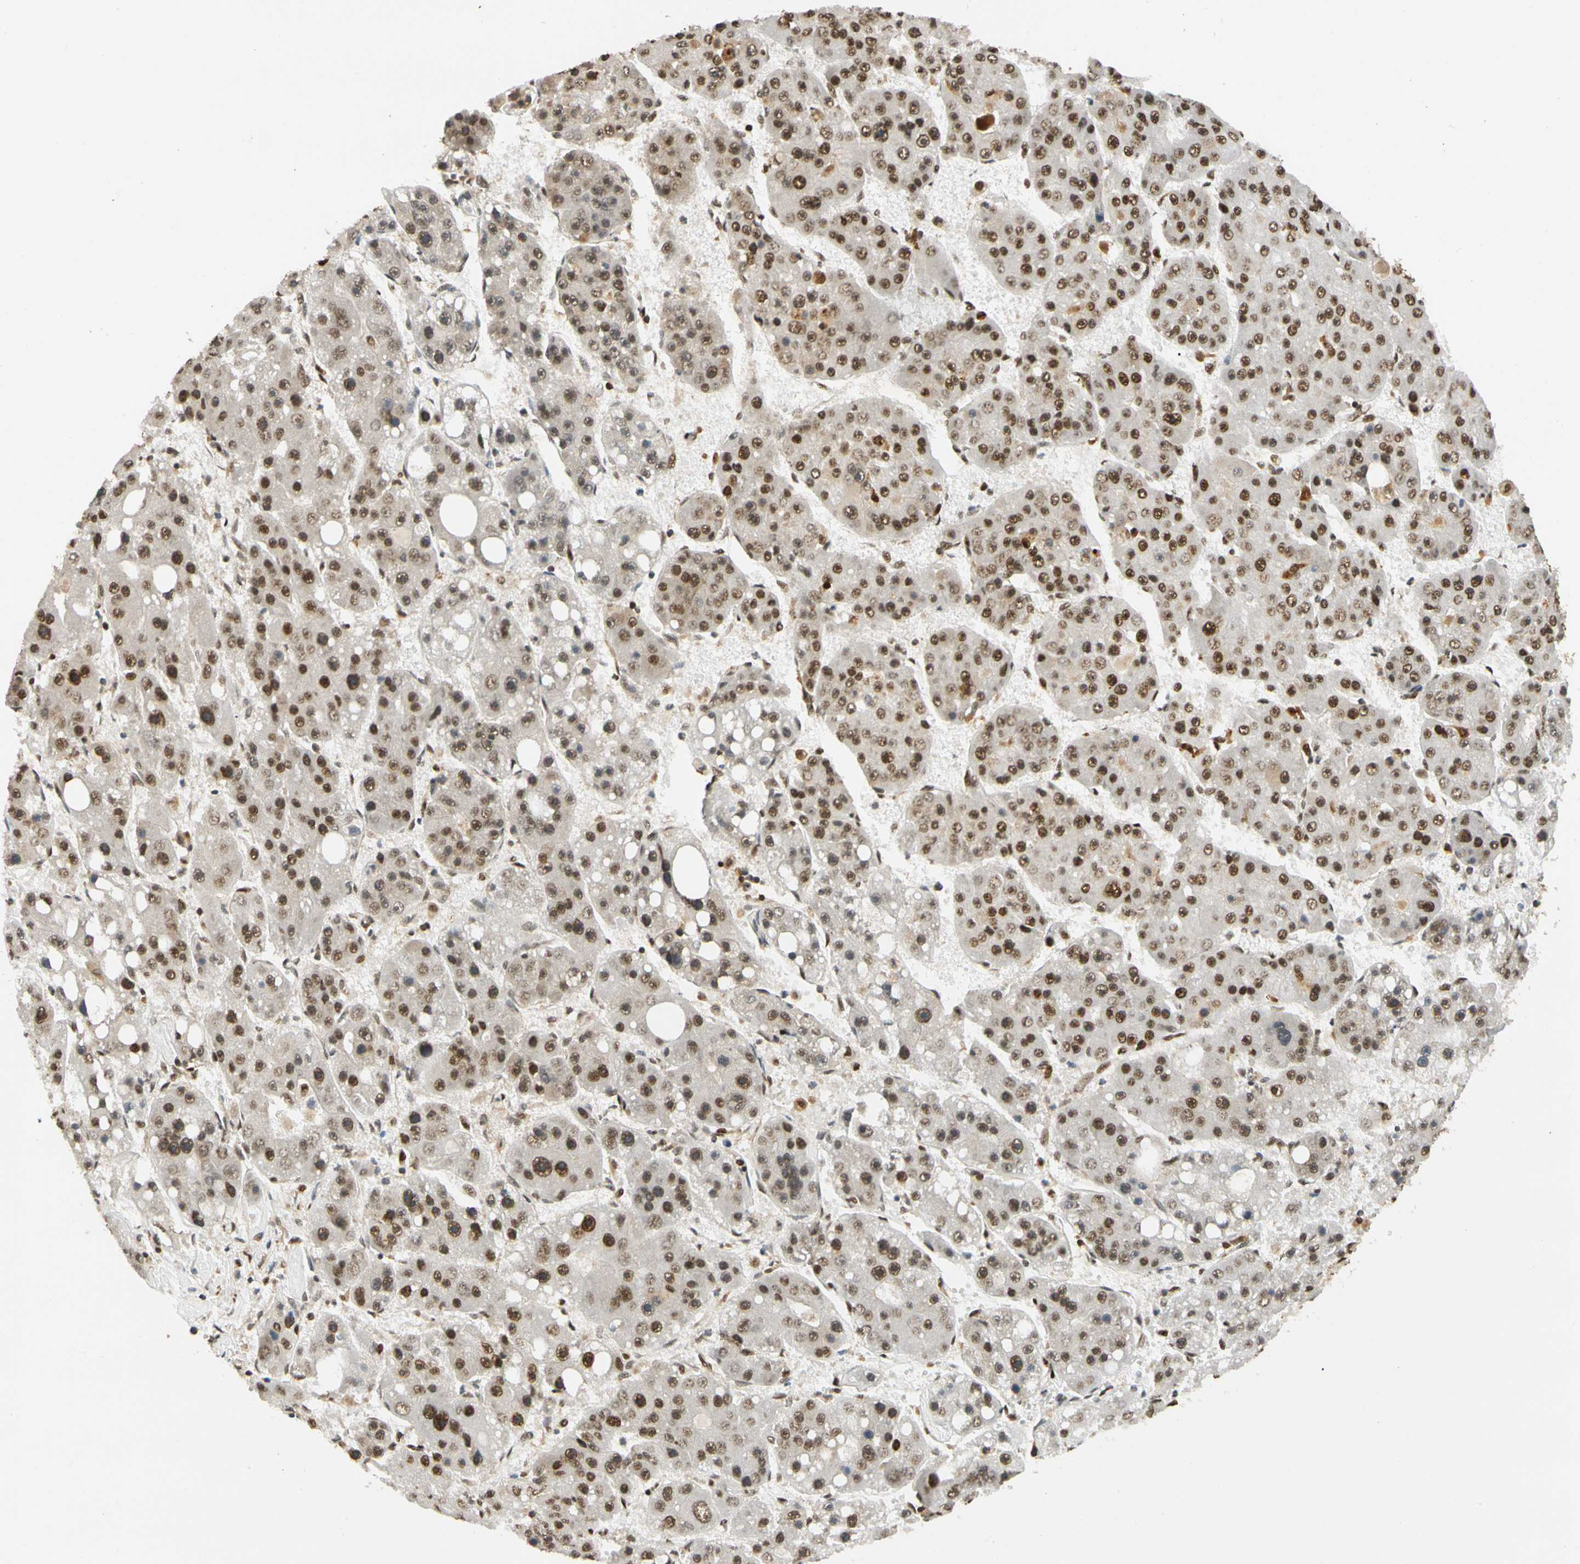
{"staining": {"intensity": "moderate", "quantity": ">75%", "location": "nuclear"}, "tissue": "liver cancer", "cell_type": "Tumor cells", "image_type": "cancer", "snomed": [{"axis": "morphology", "description": "Carcinoma, Hepatocellular, NOS"}, {"axis": "topography", "description": "Liver"}], "caption": "Hepatocellular carcinoma (liver) stained for a protein demonstrates moderate nuclear positivity in tumor cells. (DAB IHC, brown staining for protein, blue staining for nuclei).", "gene": "CDK12", "patient": {"sex": "female", "age": 61}}